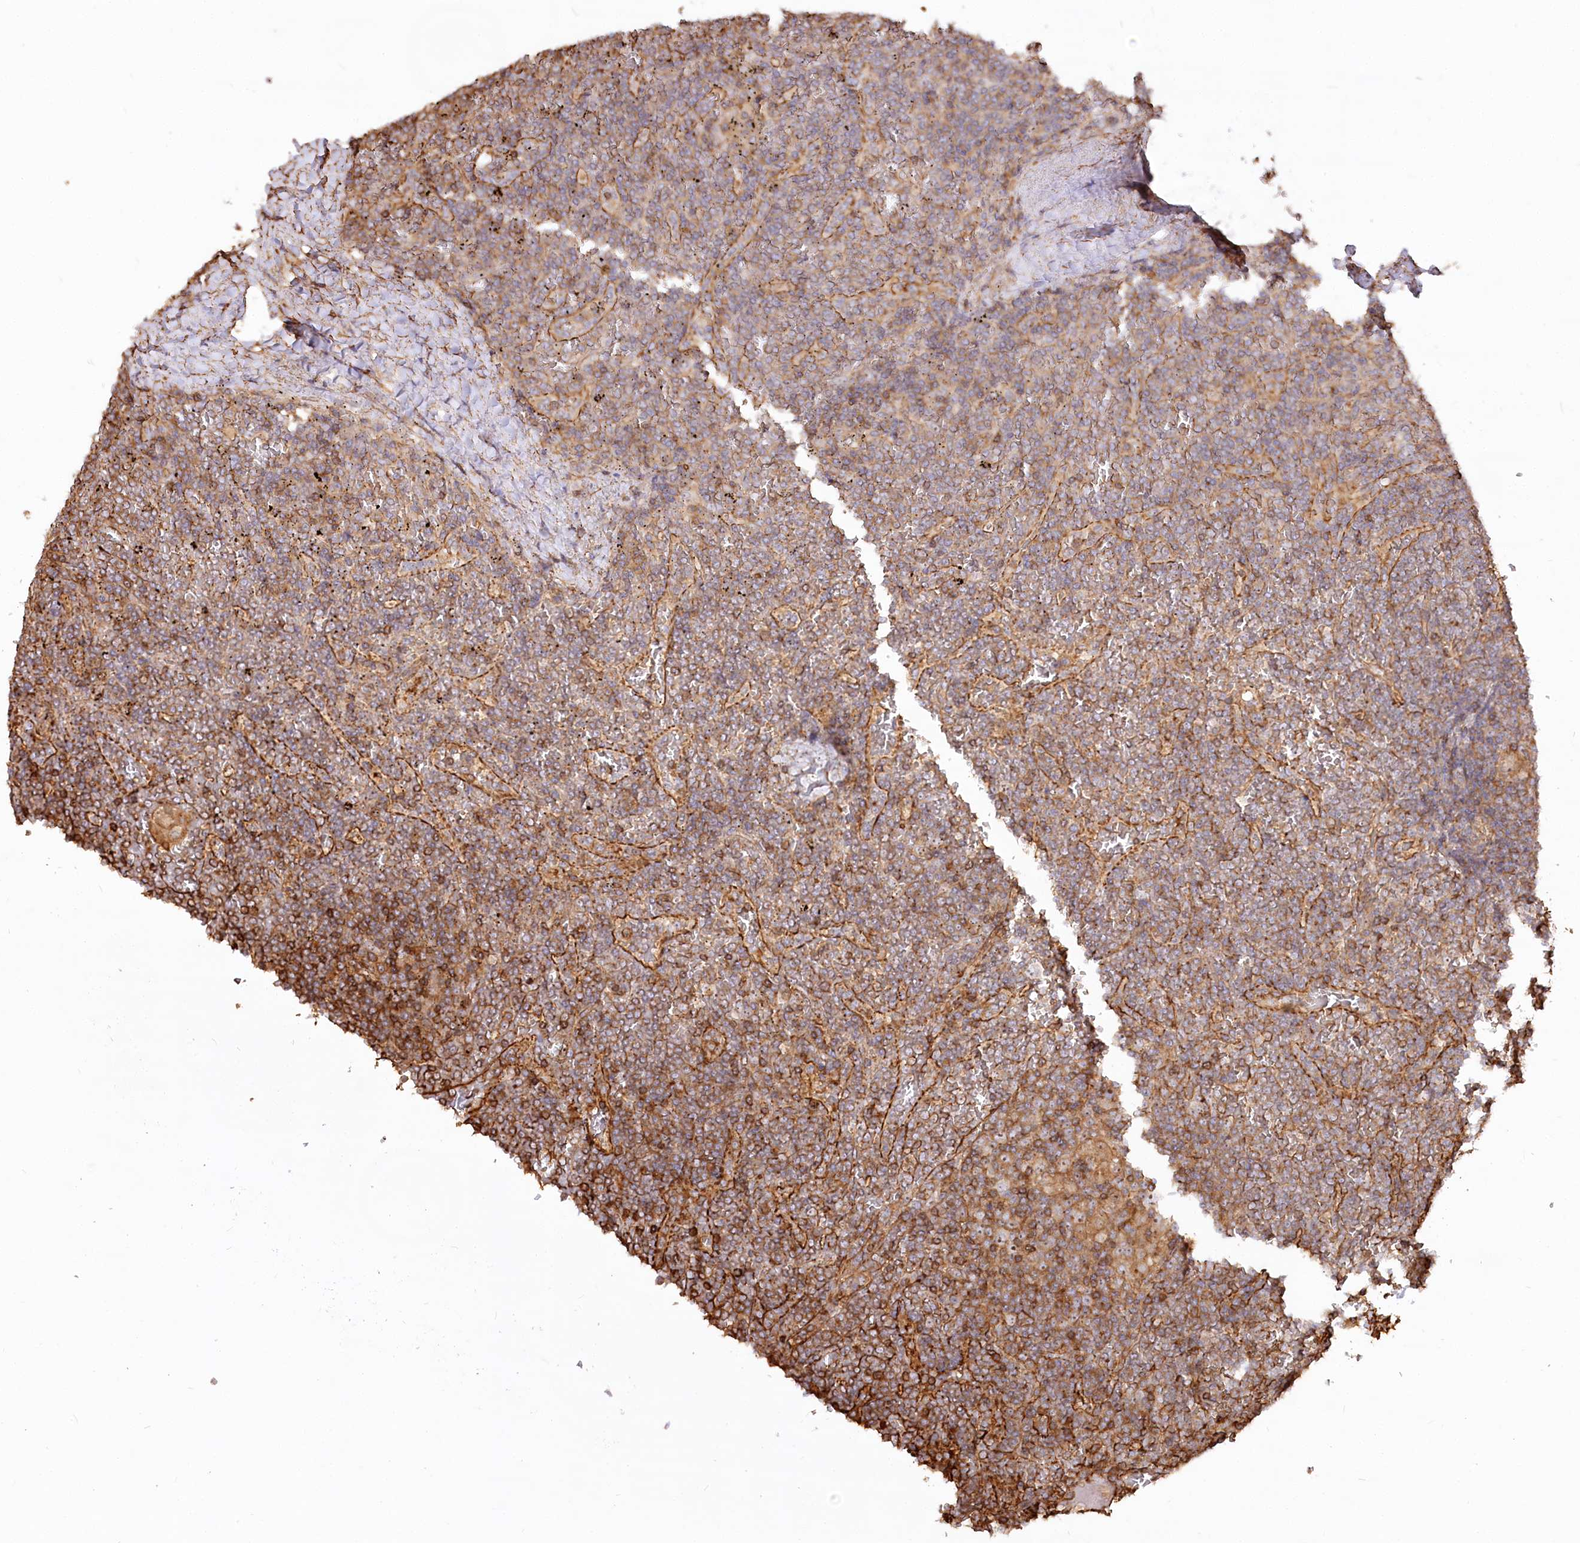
{"staining": {"intensity": "moderate", "quantity": "25%-75%", "location": "cytoplasmic/membranous"}, "tissue": "lymphoma", "cell_type": "Tumor cells", "image_type": "cancer", "snomed": [{"axis": "morphology", "description": "Malignant lymphoma, non-Hodgkin's type, Low grade"}, {"axis": "topography", "description": "Spleen"}], "caption": "Low-grade malignant lymphoma, non-Hodgkin's type stained for a protein (brown) exhibits moderate cytoplasmic/membranous positive positivity in about 25%-75% of tumor cells.", "gene": "WDR36", "patient": {"sex": "female", "age": 19}}